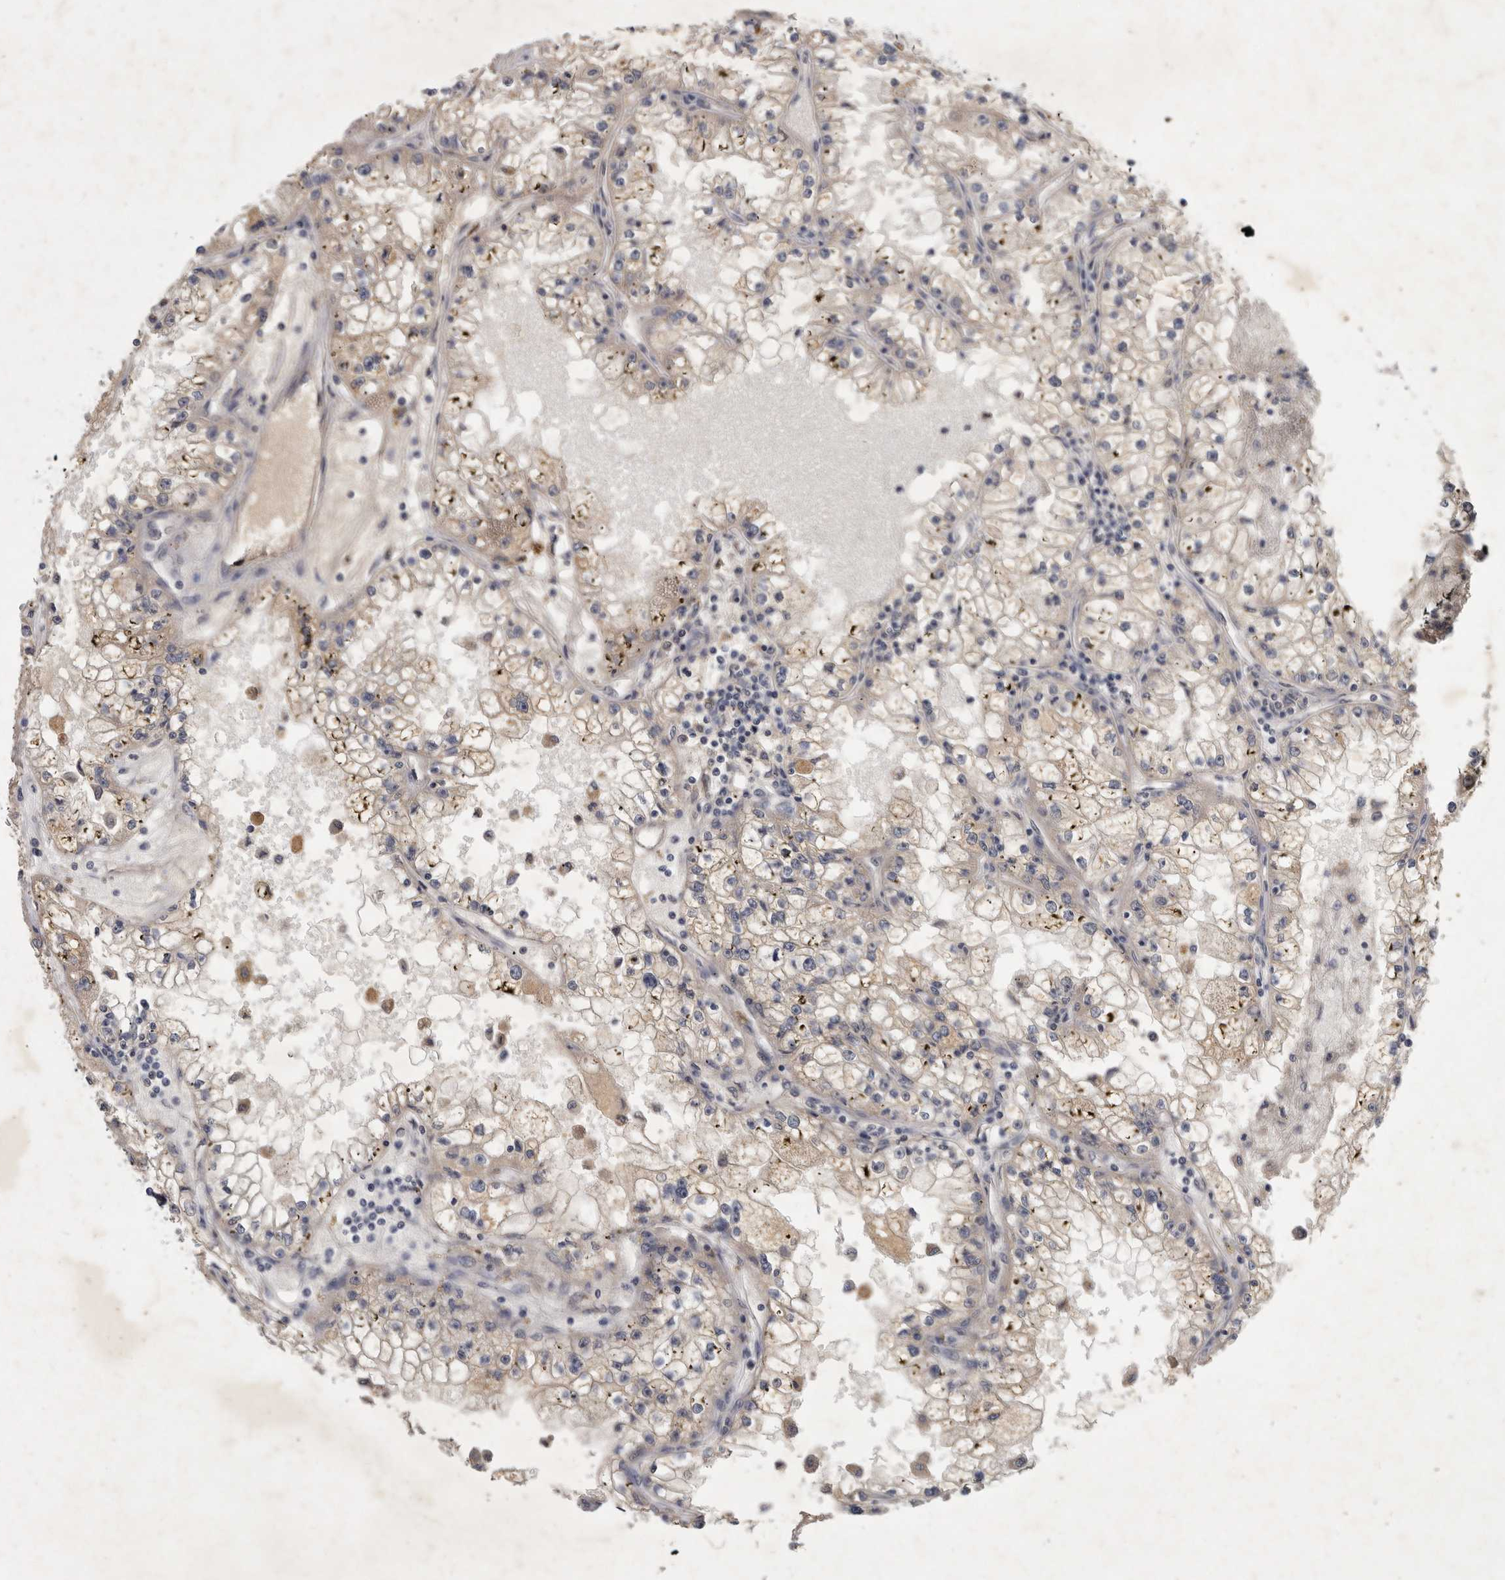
{"staining": {"intensity": "weak", "quantity": ">75%", "location": "cytoplasmic/membranous"}, "tissue": "renal cancer", "cell_type": "Tumor cells", "image_type": "cancer", "snomed": [{"axis": "morphology", "description": "Adenocarcinoma, NOS"}, {"axis": "topography", "description": "Kidney"}], "caption": "A low amount of weak cytoplasmic/membranous positivity is seen in approximately >75% of tumor cells in renal adenocarcinoma tissue.", "gene": "SLC22A1", "patient": {"sex": "male", "age": 56}}